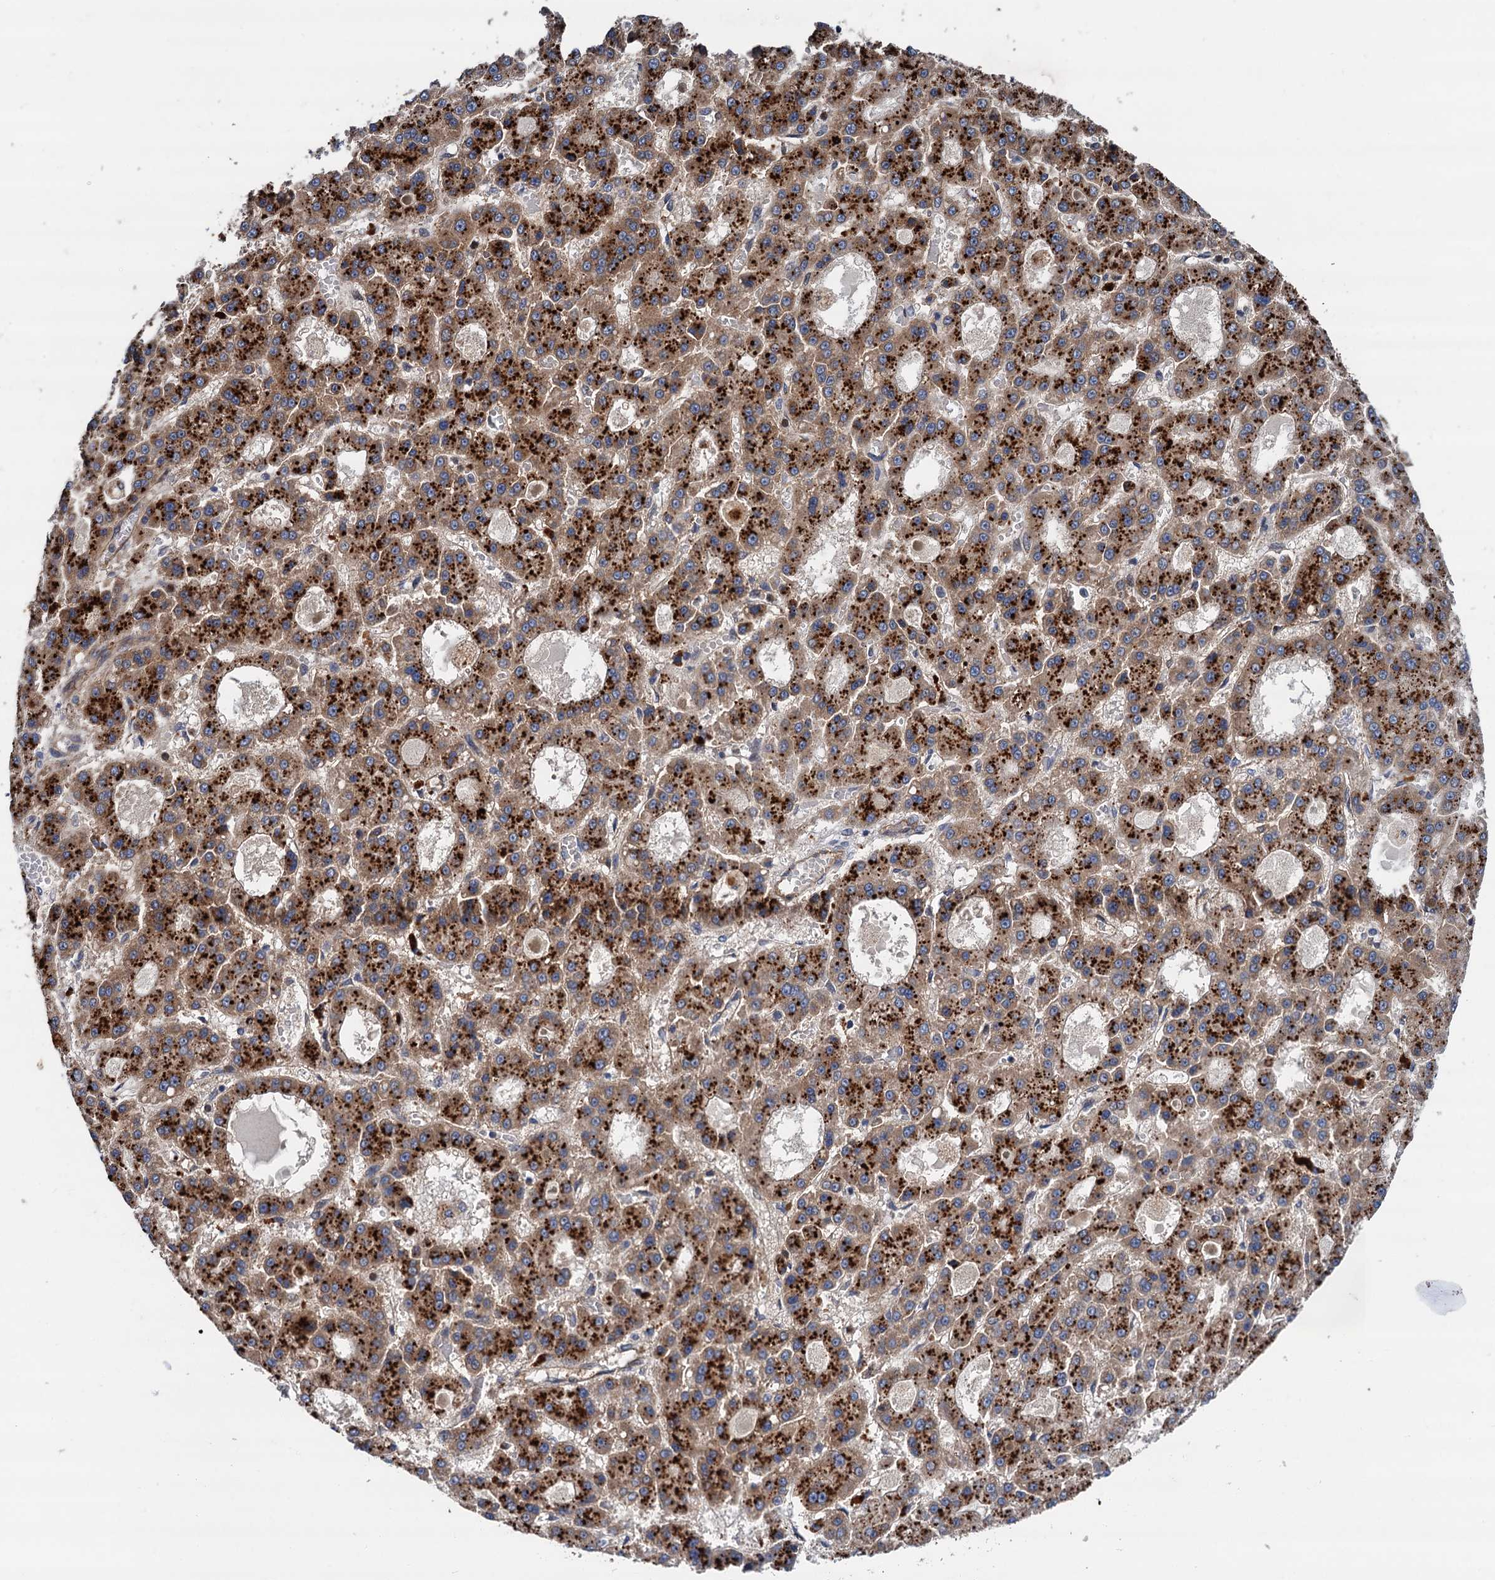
{"staining": {"intensity": "strong", "quantity": ">75%", "location": "cytoplasmic/membranous"}, "tissue": "liver cancer", "cell_type": "Tumor cells", "image_type": "cancer", "snomed": [{"axis": "morphology", "description": "Carcinoma, Hepatocellular, NOS"}, {"axis": "topography", "description": "Liver"}], "caption": "A high-resolution image shows immunohistochemistry staining of liver cancer, which reveals strong cytoplasmic/membranous staining in approximately >75% of tumor cells.", "gene": "NLRP10", "patient": {"sex": "male", "age": 70}}